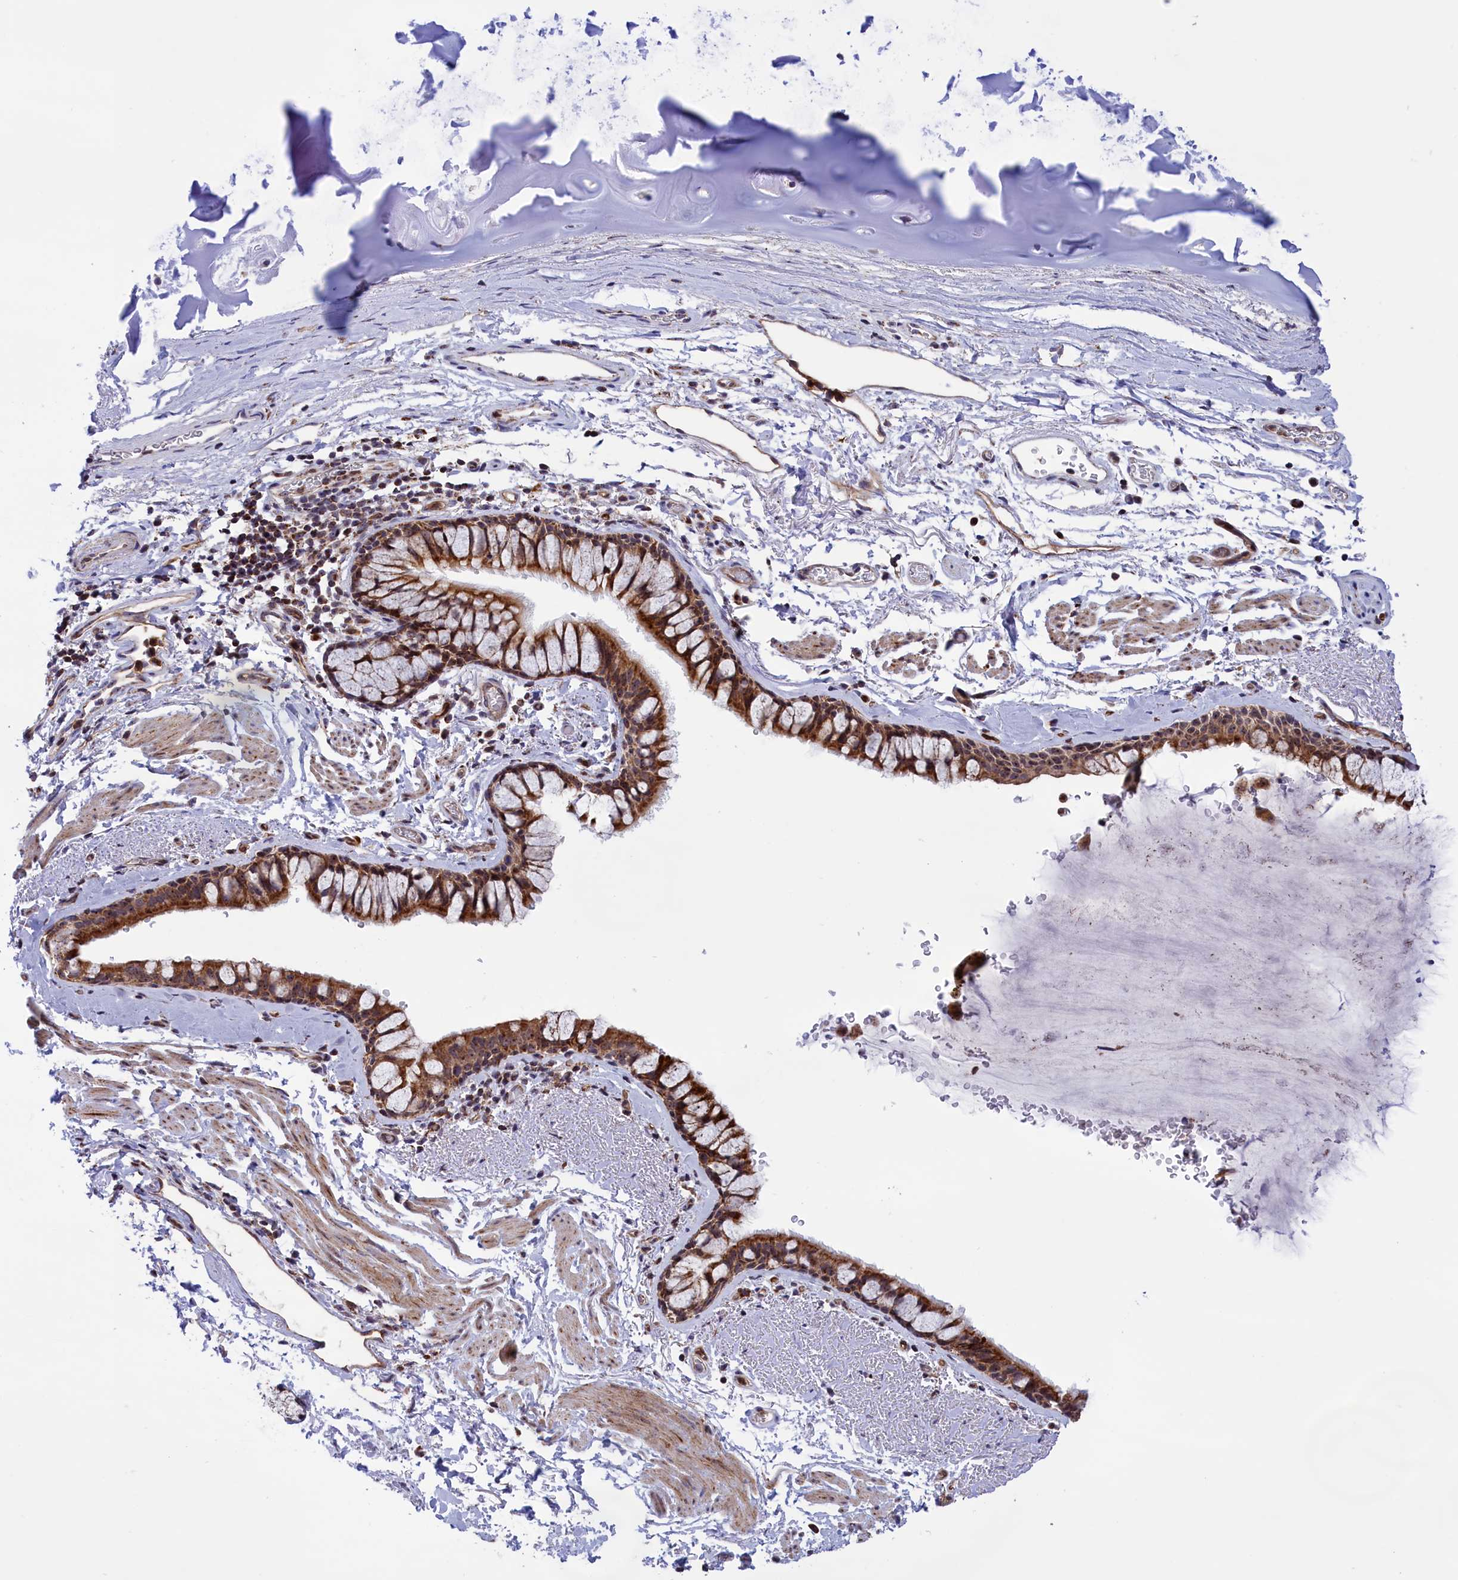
{"staining": {"intensity": "strong", "quantity": ">75%", "location": "cytoplasmic/membranous"}, "tissue": "bronchus", "cell_type": "Respiratory epithelial cells", "image_type": "normal", "snomed": [{"axis": "morphology", "description": "Normal tissue, NOS"}, {"axis": "topography", "description": "Bronchus"}], "caption": "IHC (DAB) staining of benign human bronchus reveals strong cytoplasmic/membranous protein expression in approximately >75% of respiratory epithelial cells. The staining is performed using DAB brown chromogen to label protein expression. The nuclei are counter-stained blue using hematoxylin.", "gene": "MPND", "patient": {"sex": "male", "age": 65}}